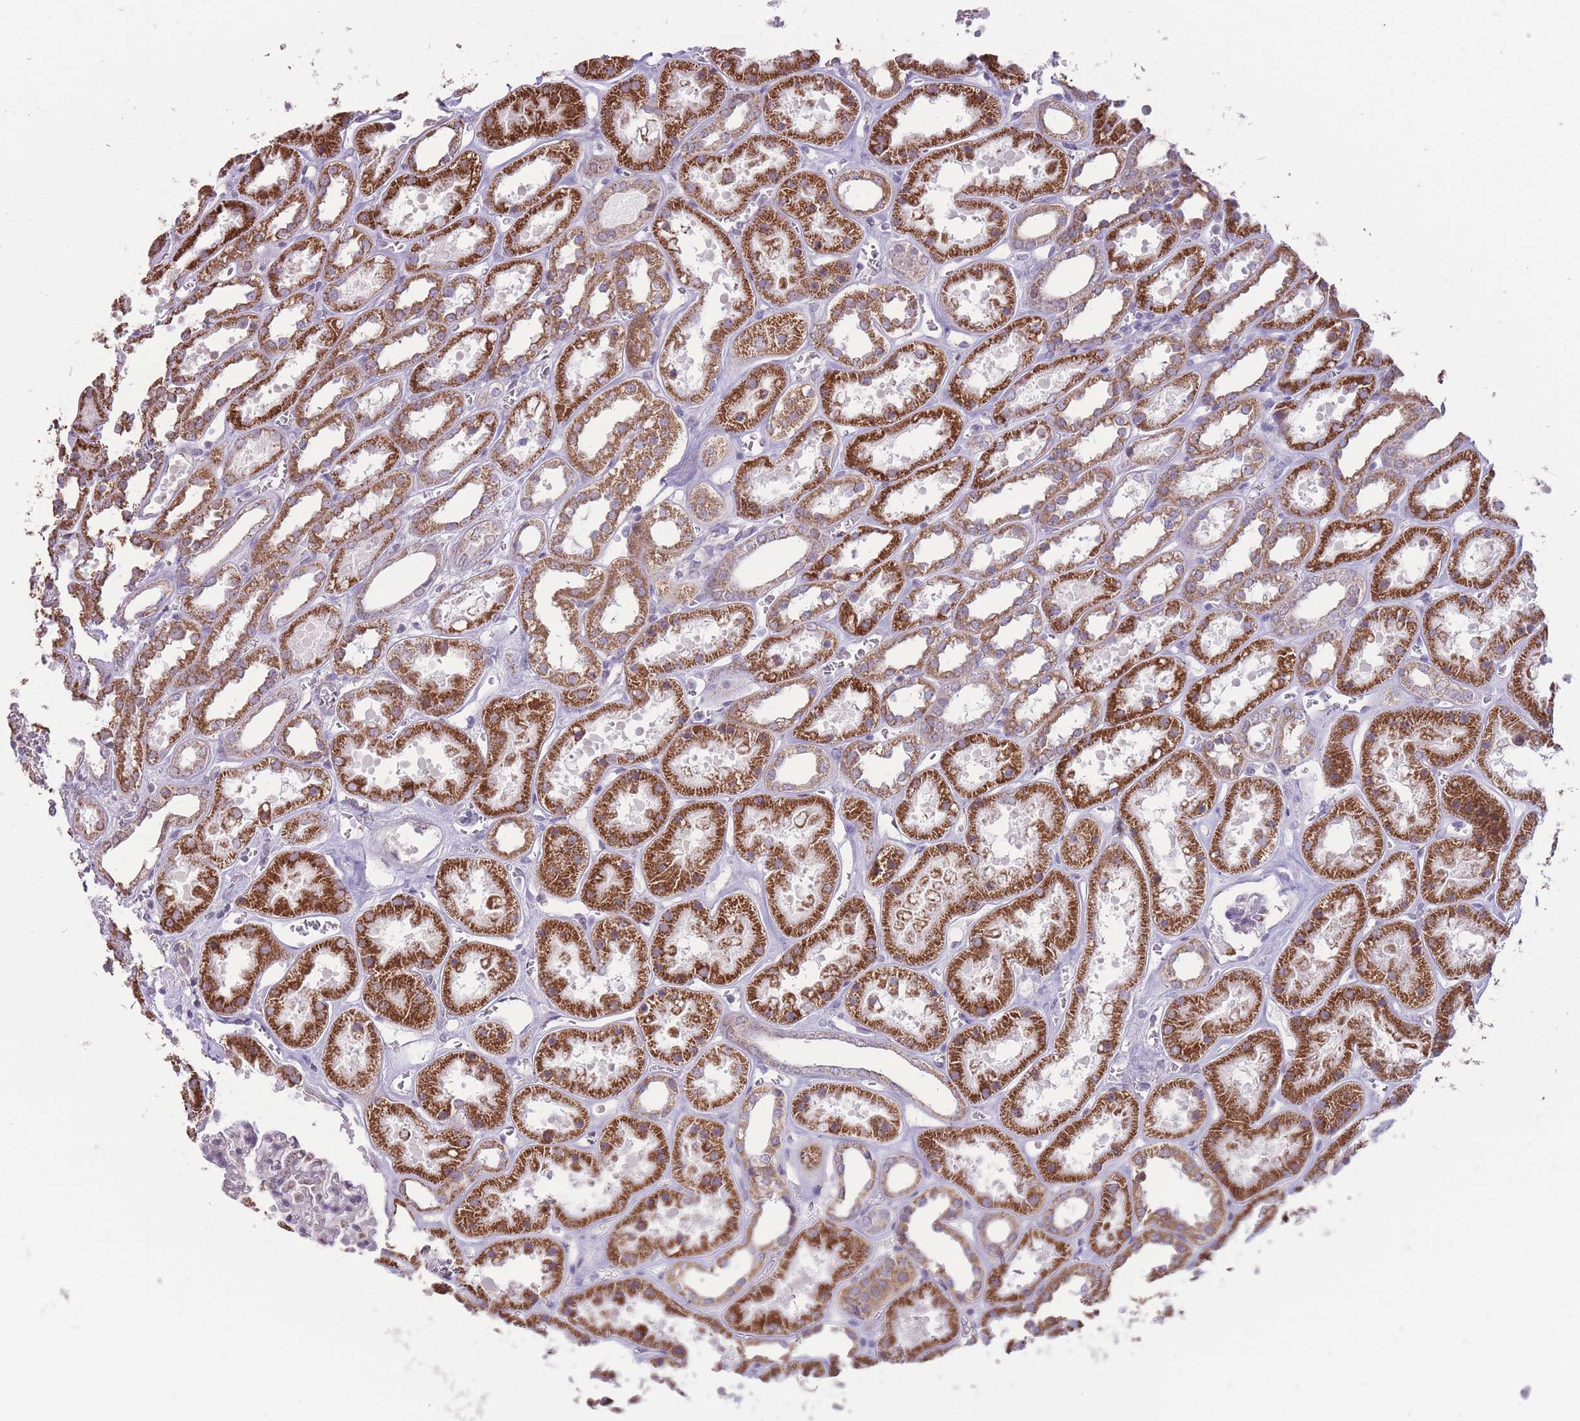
{"staining": {"intensity": "negative", "quantity": "none", "location": "none"}, "tissue": "kidney", "cell_type": "Cells in glomeruli", "image_type": "normal", "snomed": [{"axis": "morphology", "description": "Normal tissue, NOS"}, {"axis": "topography", "description": "Kidney"}], "caption": "Immunohistochemistry (IHC) of unremarkable kidney demonstrates no positivity in cells in glomeruli.", "gene": "NELL1", "patient": {"sex": "female", "age": 41}}